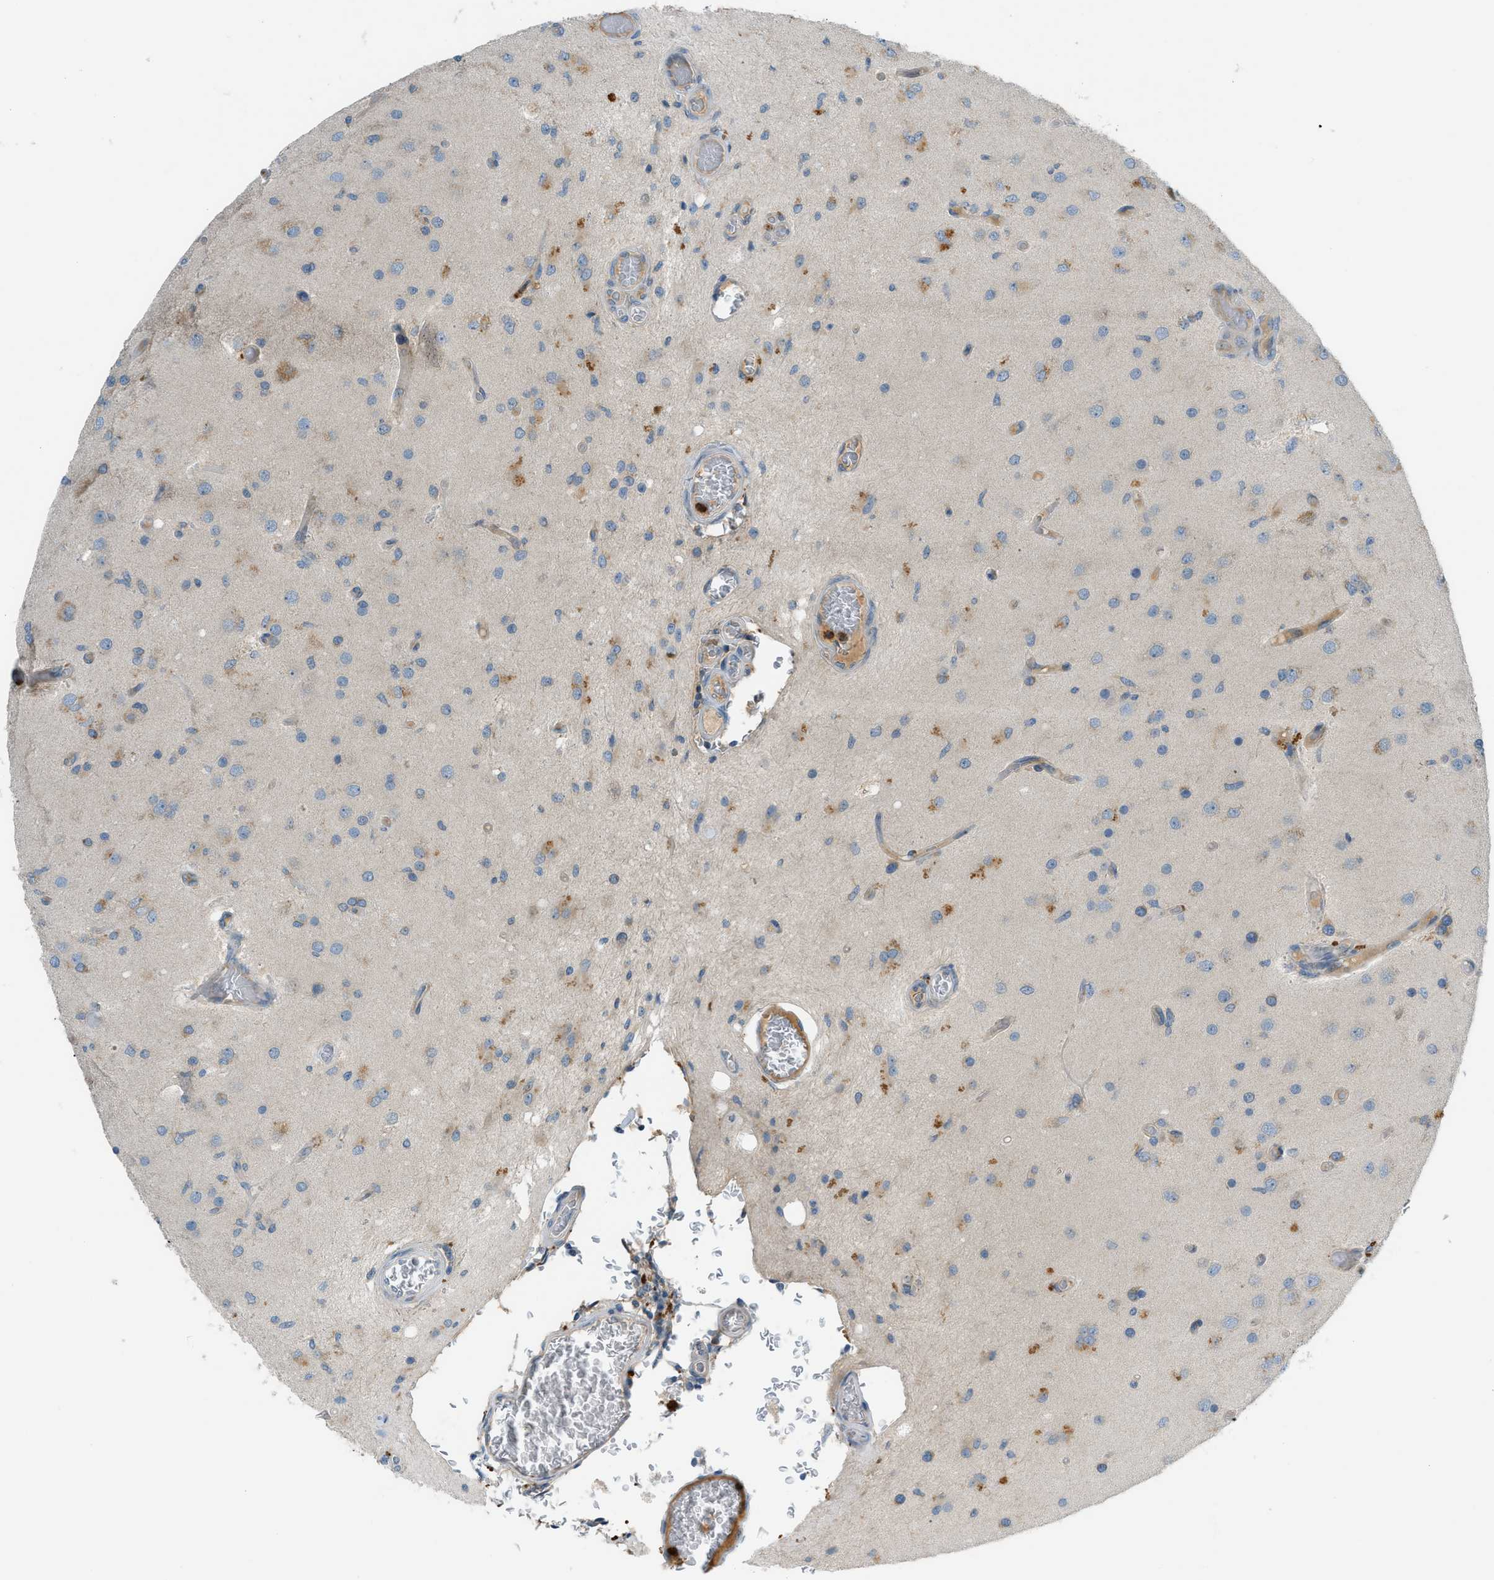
{"staining": {"intensity": "weak", "quantity": "<25%", "location": "cytoplasmic/membranous"}, "tissue": "glioma", "cell_type": "Tumor cells", "image_type": "cancer", "snomed": [{"axis": "morphology", "description": "Normal tissue, NOS"}, {"axis": "morphology", "description": "Glioma, malignant, High grade"}, {"axis": "topography", "description": "Cerebral cortex"}], "caption": "An immunohistochemistry (IHC) image of malignant glioma (high-grade) is shown. There is no staining in tumor cells of malignant glioma (high-grade).", "gene": "DYRK1A", "patient": {"sex": "male", "age": 77}}